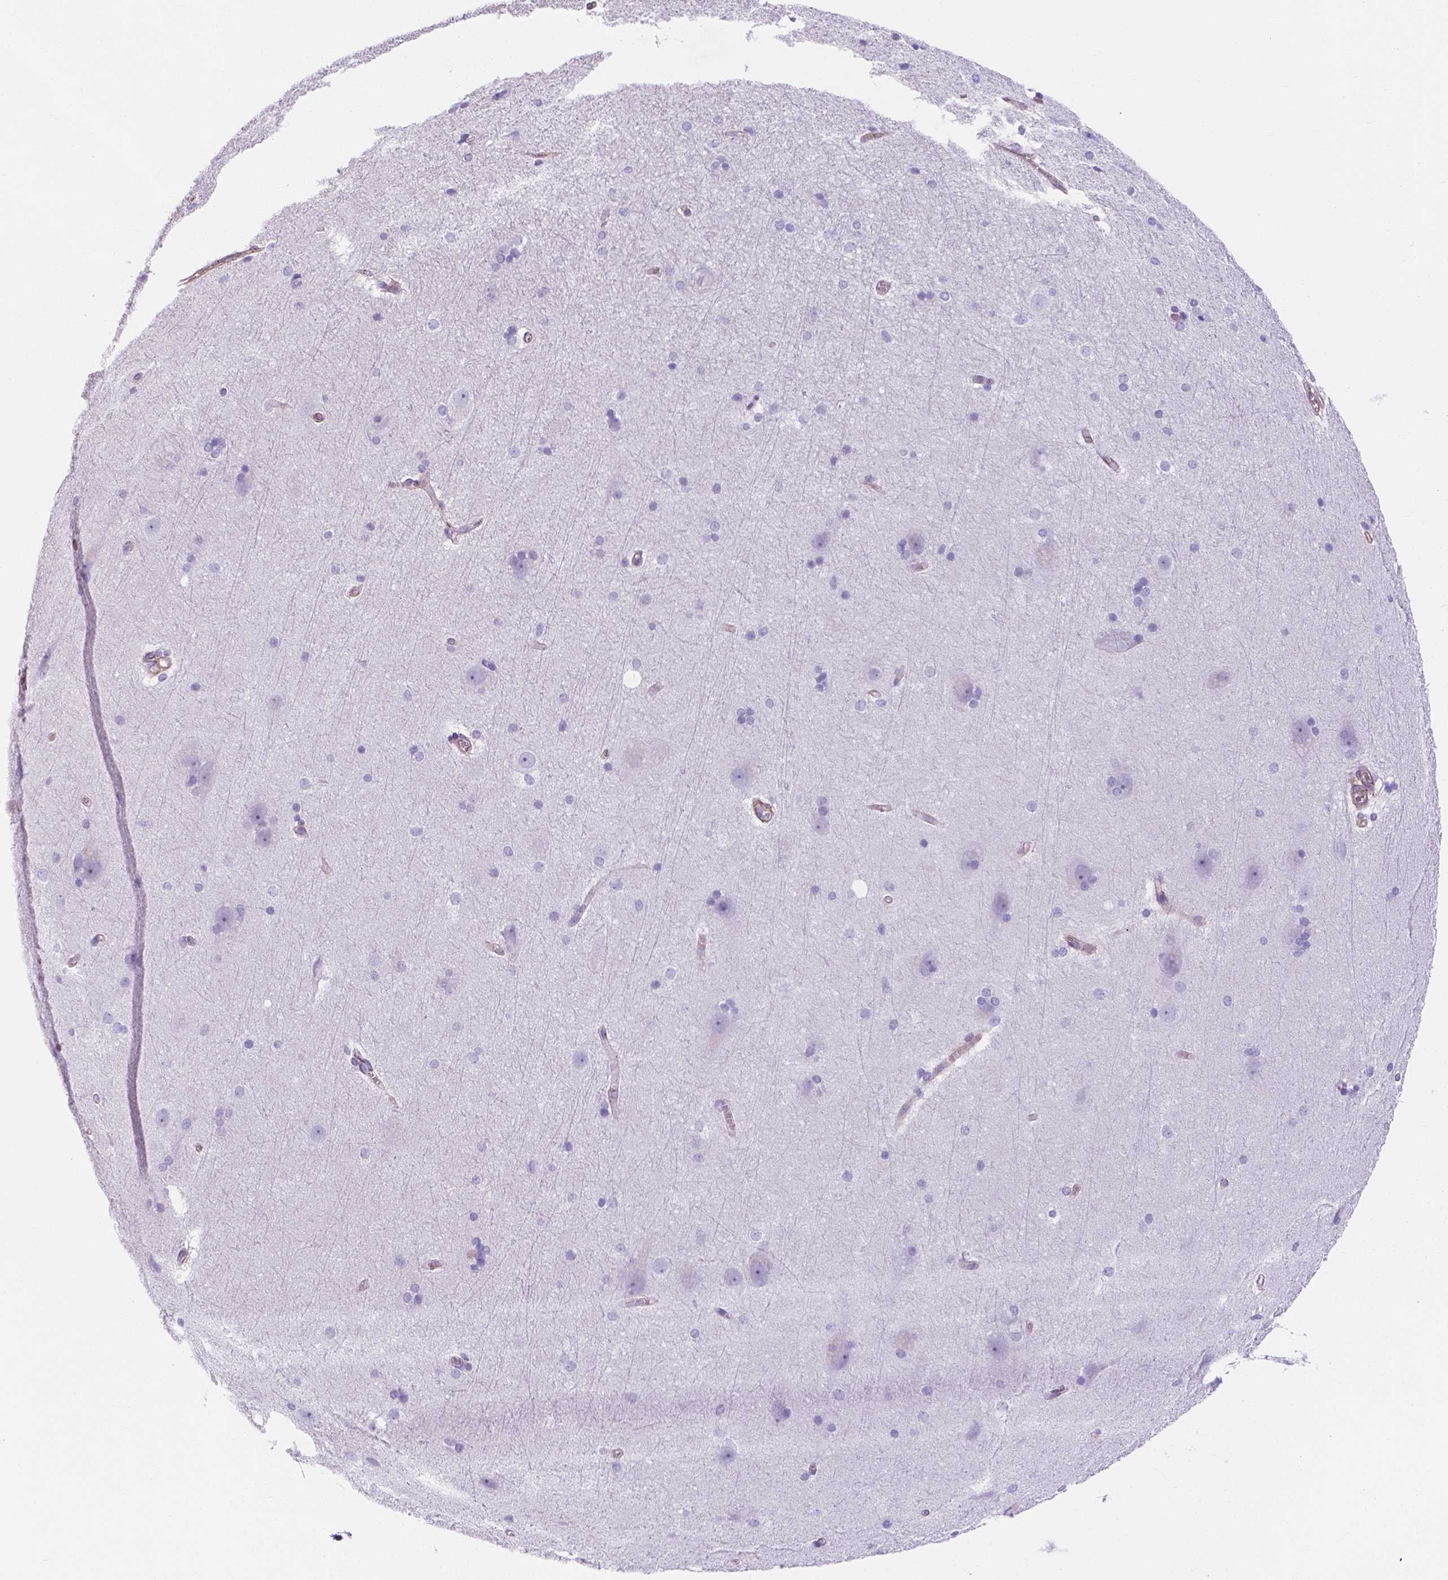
{"staining": {"intensity": "negative", "quantity": "none", "location": "none"}, "tissue": "hippocampus", "cell_type": "Glial cells", "image_type": "normal", "snomed": [{"axis": "morphology", "description": "Normal tissue, NOS"}, {"axis": "topography", "description": "Cerebral cortex"}, {"axis": "topography", "description": "Hippocampus"}], "caption": "Immunohistochemistry micrograph of normal hippocampus: hippocampus stained with DAB (3,3'-diaminobenzidine) shows no significant protein staining in glial cells.", "gene": "SLC40A1", "patient": {"sex": "female", "age": 19}}